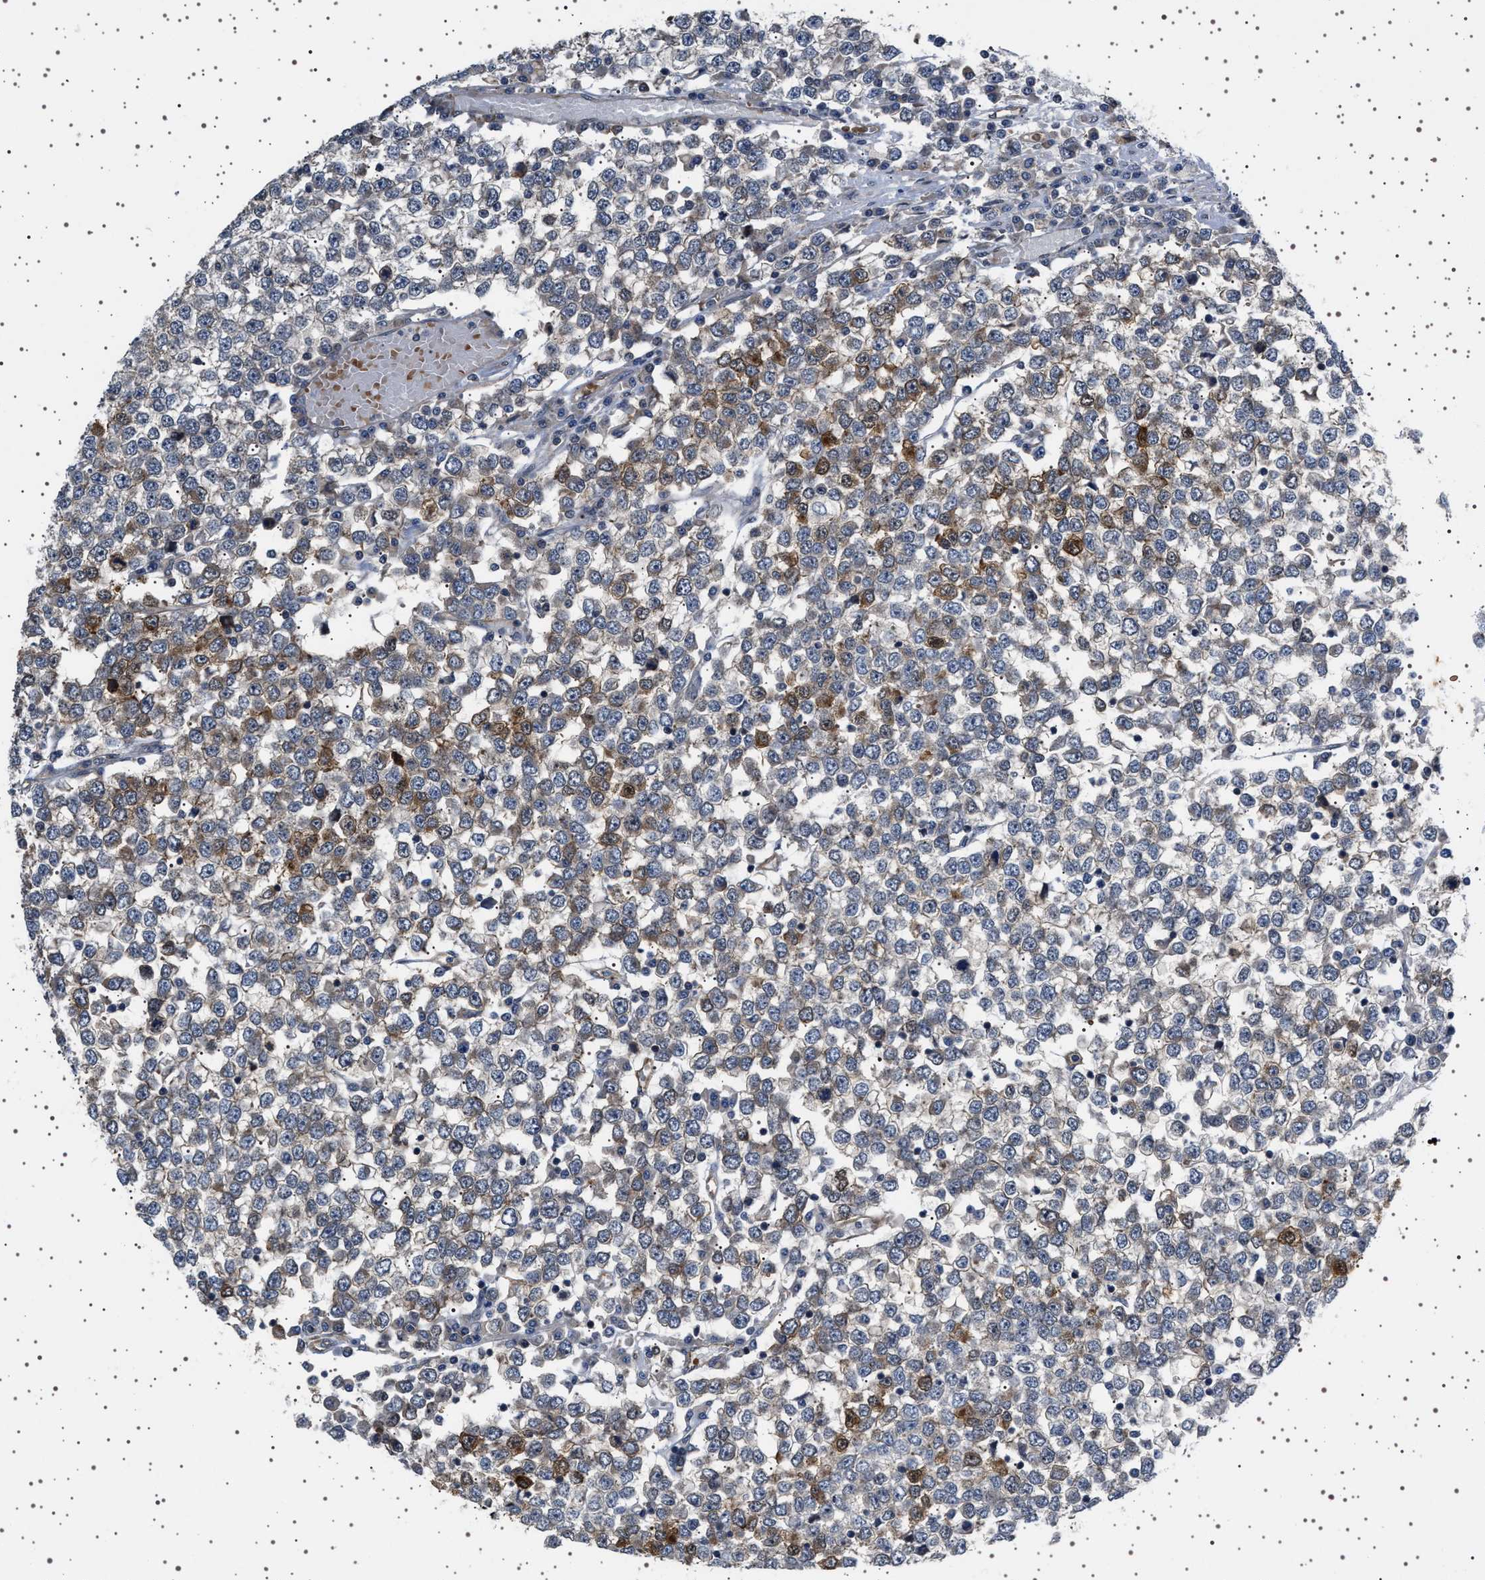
{"staining": {"intensity": "moderate", "quantity": "<25%", "location": "cytoplasmic/membranous"}, "tissue": "testis cancer", "cell_type": "Tumor cells", "image_type": "cancer", "snomed": [{"axis": "morphology", "description": "Seminoma, NOS"}, {"axis": "topography", "description": "Testis"}], "caption": "Tumor cells reveal moderate cytoplasmic/membranous staining in about <25% of cells in testis cancer (seminoma).", "gene": "BAG3", "patient": {"sex": "male", "age": 65}}